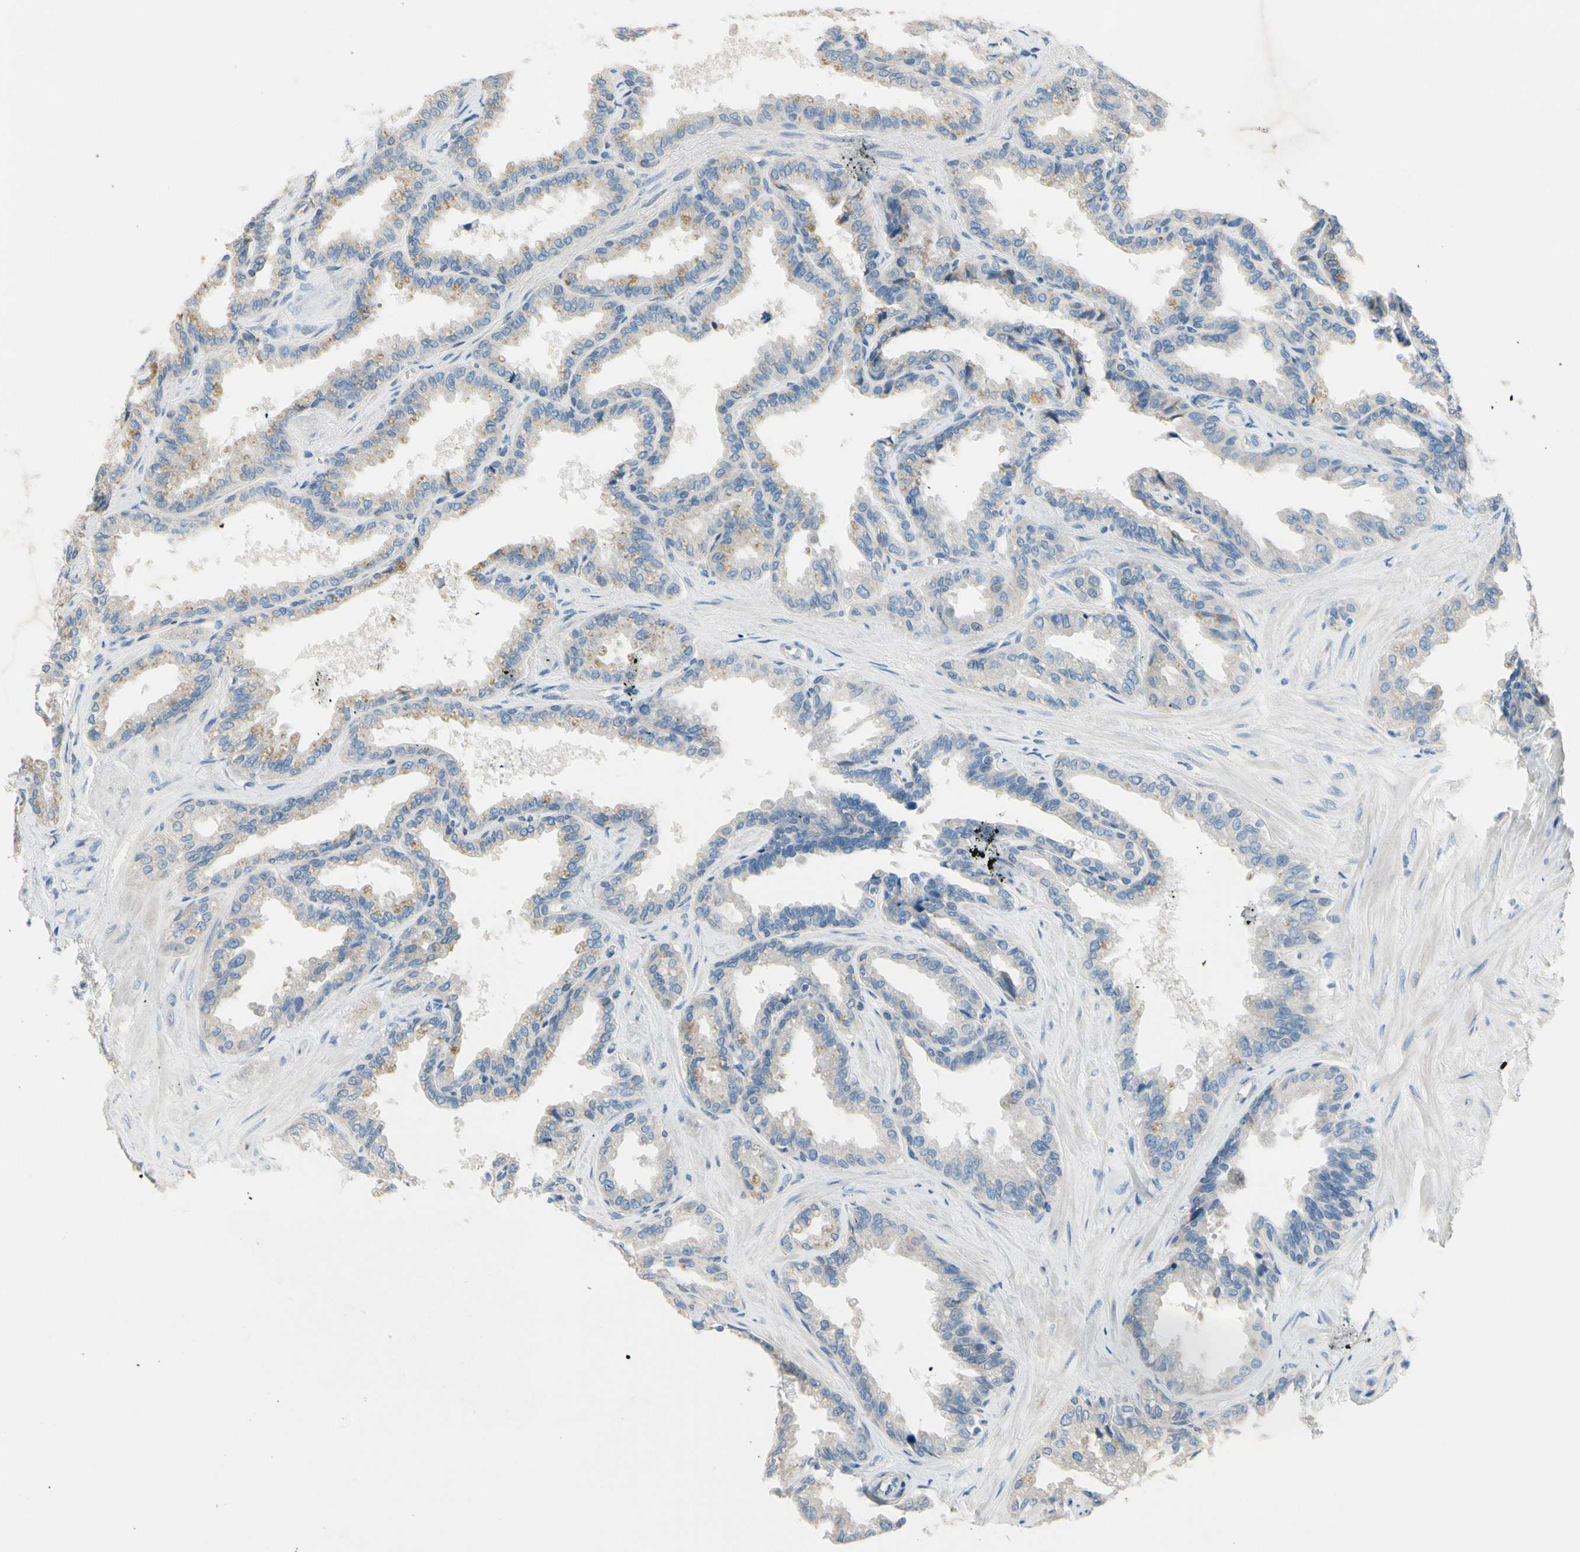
{"staining": {"intensity": "weak", "quantity": "<25%", "location": "cytoplasmic/membranous"}, "tissue": "seminal vesicle", "cell_type": "Glandular cells", "image_type": "normal", "snomed": [{"axis": "morphology", "description": "Normal tissue, NOS"}, {"axis": "topography", "description": "Seminal veicle"}], "caption": "An image of seminal vesicle stained for a protein demonstrates no brown staining in glandular cells. The staining was performed using DAB to visualize the protein expression in brown, while the nuclei were stained in blue with hematoxylin (Magnification: 20x).", "gene": "CKAP2", "patient": {"sex": "male", "age": 46}}